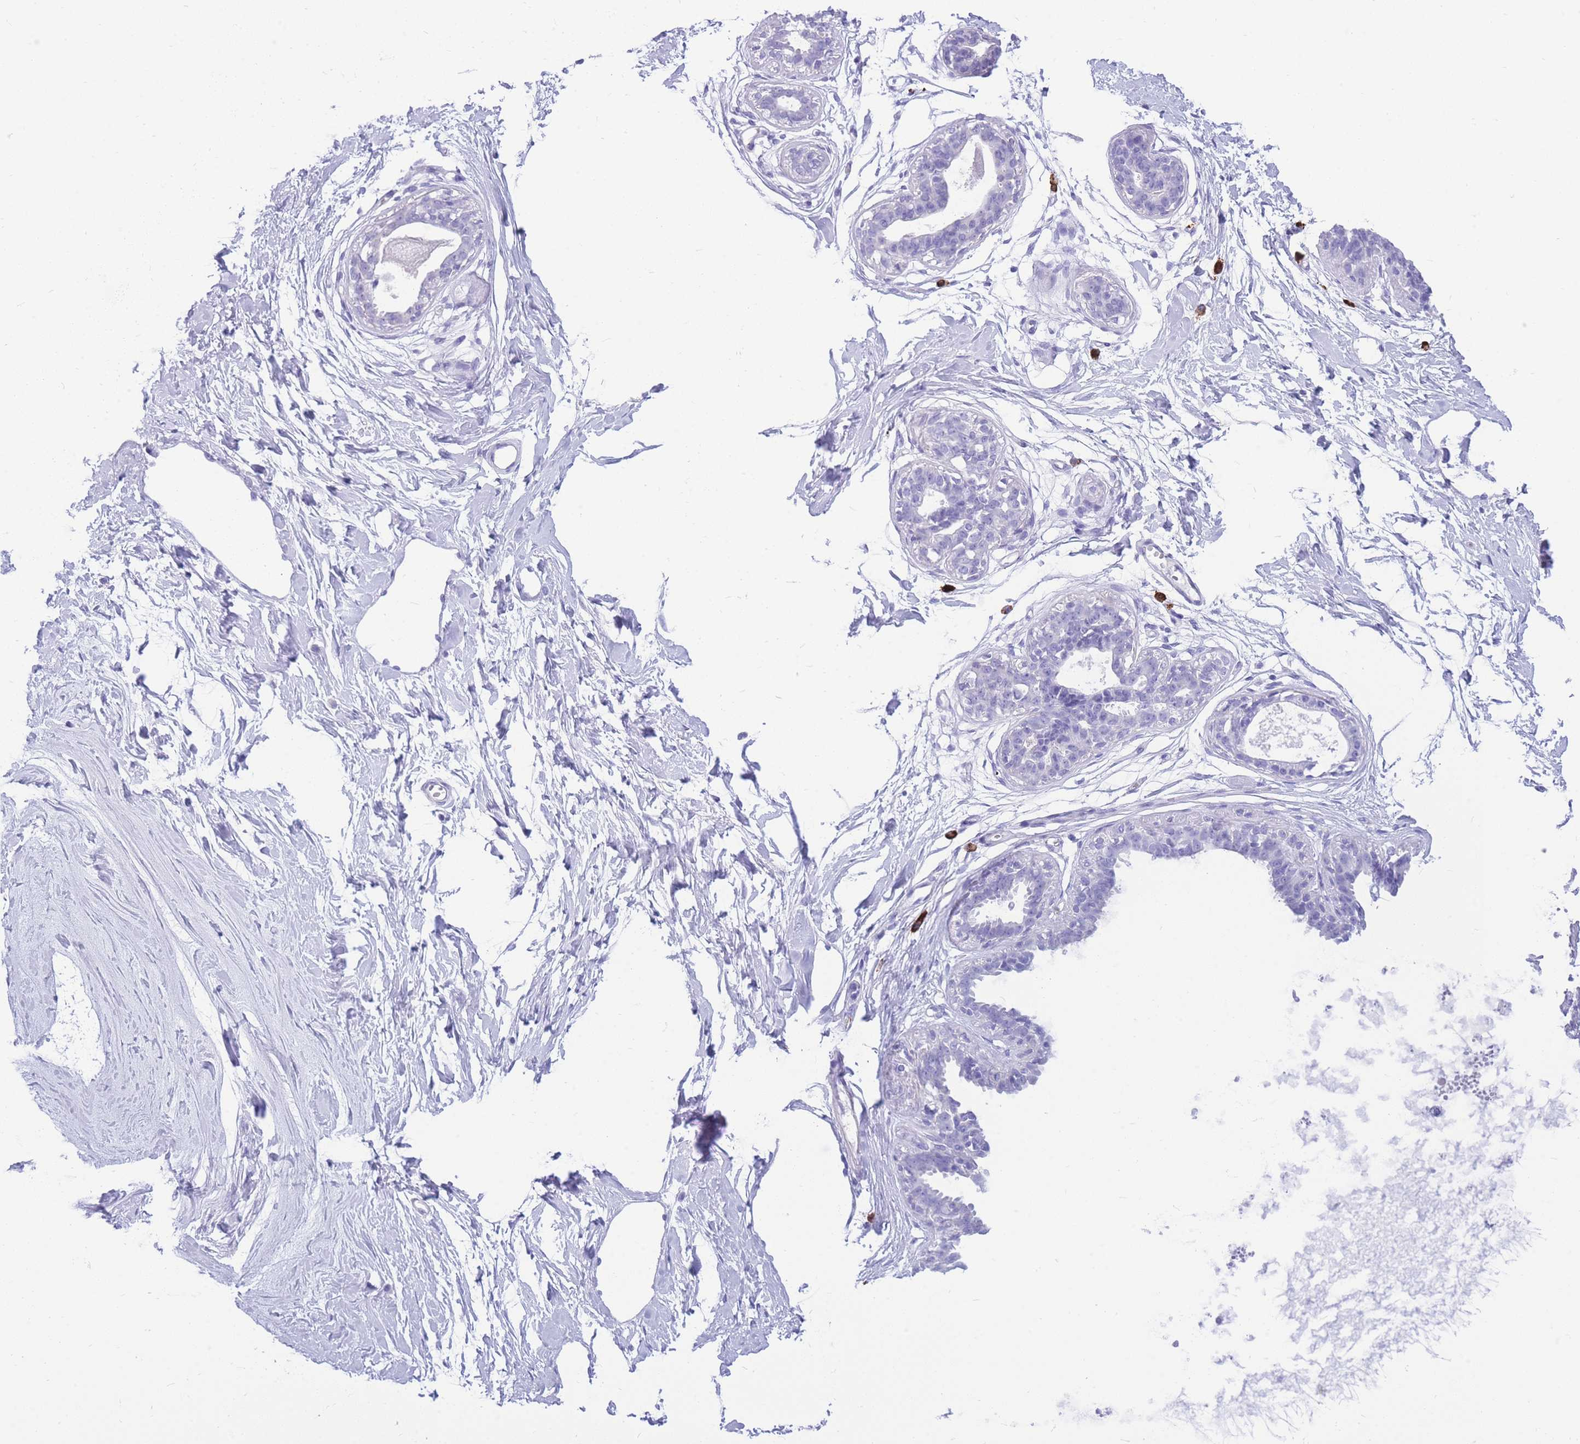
{"staining": {"intensity": "negative", "quantity": "none", "location": "none"}, "tissue": "breast", "cell_type": "Adipocytes", "image_type": "normal", "snomed": [{"axis": "morphology", "description": "Normal tissue, NOS"}, {"axis": "topography", "description": "Breast"}], "caption": "DAB immunohistochemical staining of normal breast shows no significant positivity in adipocytes. (Brightfield microscopy of DAB (3,3'-diaminobenzidine) immunohistochemistry (IHC) at high magnification).", "gene": "ZFP62", "patient": {"sex": "female", "age": 45}}